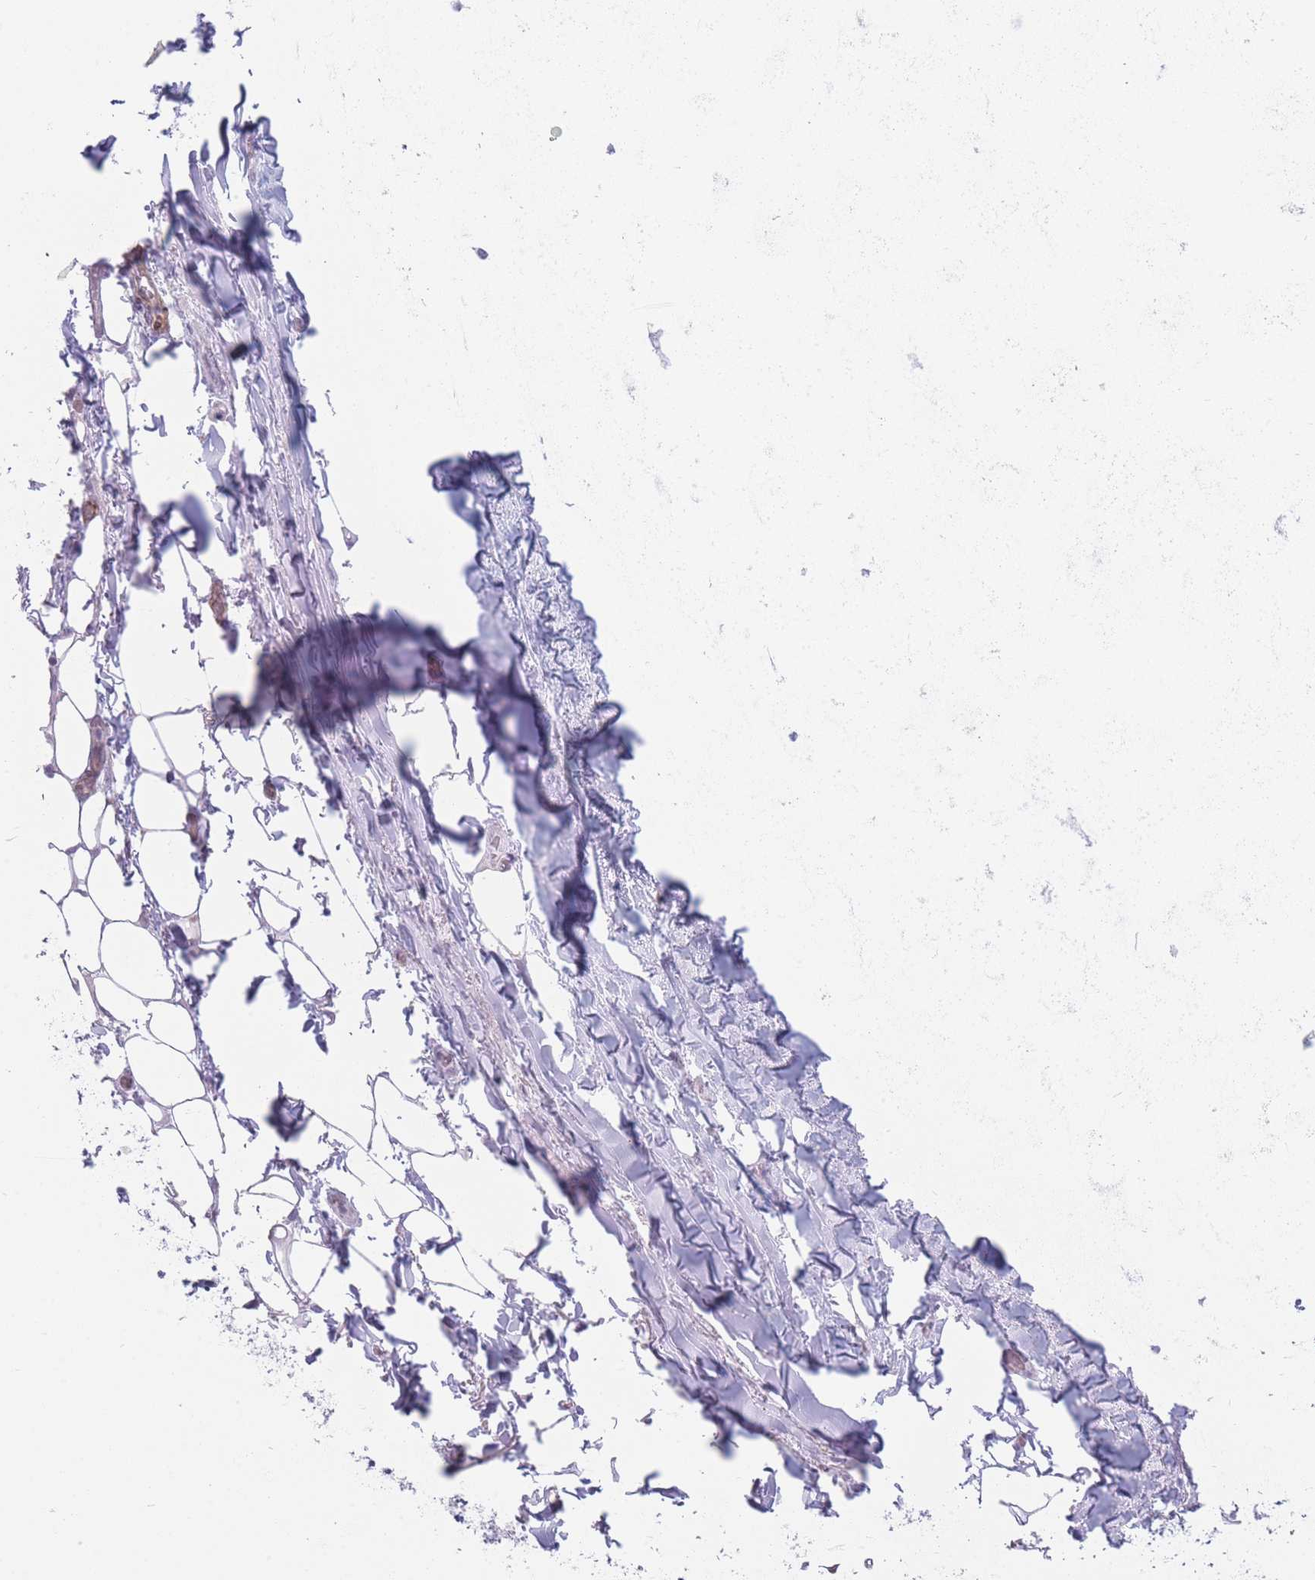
{"staining": {"intensity": "negative", "quantity": "none", "location": "none"}, "tissue": "adipose tissue", "cell_type": "Adipocytes", "image_type": "normal", "snomed": [{"axis": "morphology", "description": "Normal tissue, NOS"}, {"axis": "topography", "description": "Cartilage tissue"}, {"axis": "topography", "description": "Bronchus"}], "caption": "This photomicrograph is of unremarkable adipose tissue stained with immunohistochemistry (IHC) to label a protein in brown with the nuclei are counter-stained blue. There is no staining in adipocytes.", "gene": "IFNA10", "patient": {"sex": "male", "age": 63}}